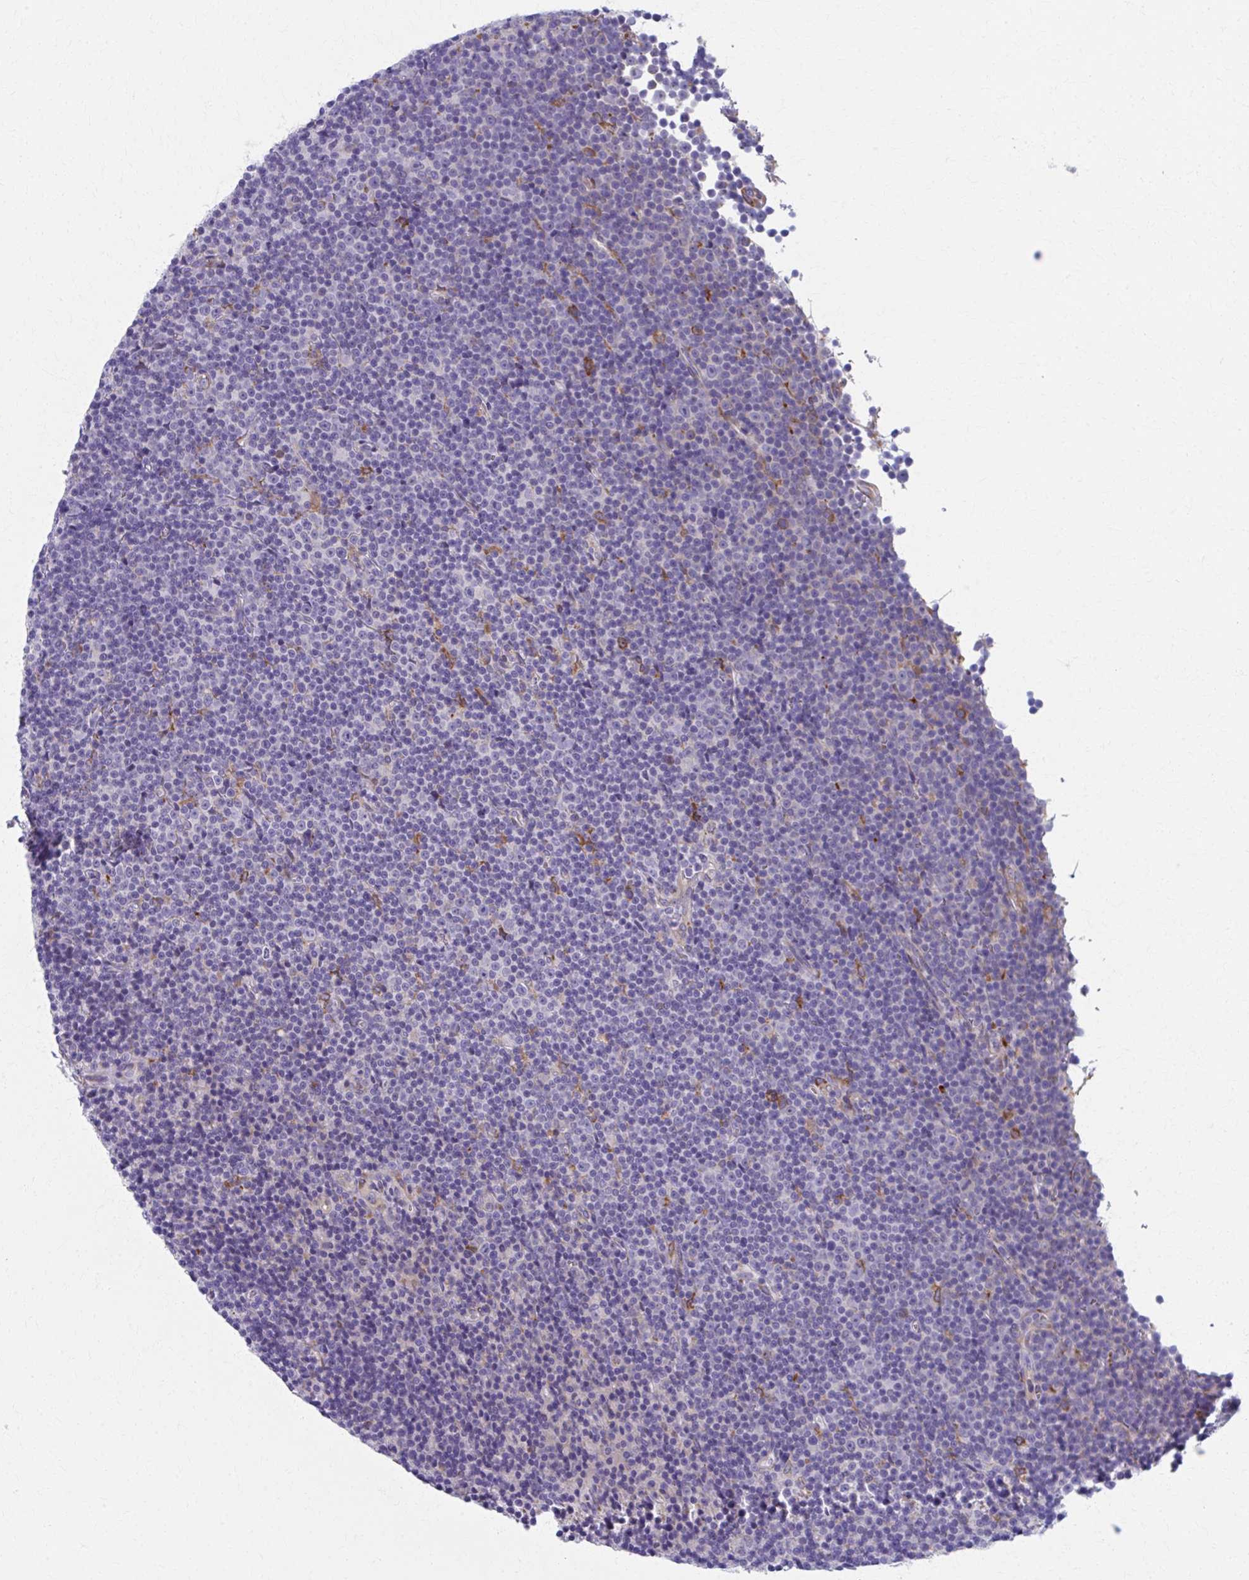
{"staining": {"intensity": "negative", "quantity": "none", "location": "none"}, "tissue": "lymphoma", "cell_type": "Tumor cells", "image_type": "cancer", "snomed": [{"axis": "morphology", "description": "Malignant lymphoma, non-Hodgkin's type, Low grade"}, {"axis": "topography", "description": "Lymph node"}], "caption": "This photomicrograph is of lymphoma stained with immunohistochemistry (IHC) to label a protein in brown with the nuclei are counter-stained blue. There is no staining in tumor cells. (Brightfield microscopy of DAB immunohistochemistry at high magnification).", "gene": "SPATS2L", "patient": {"sex": "female", "age": 67}}